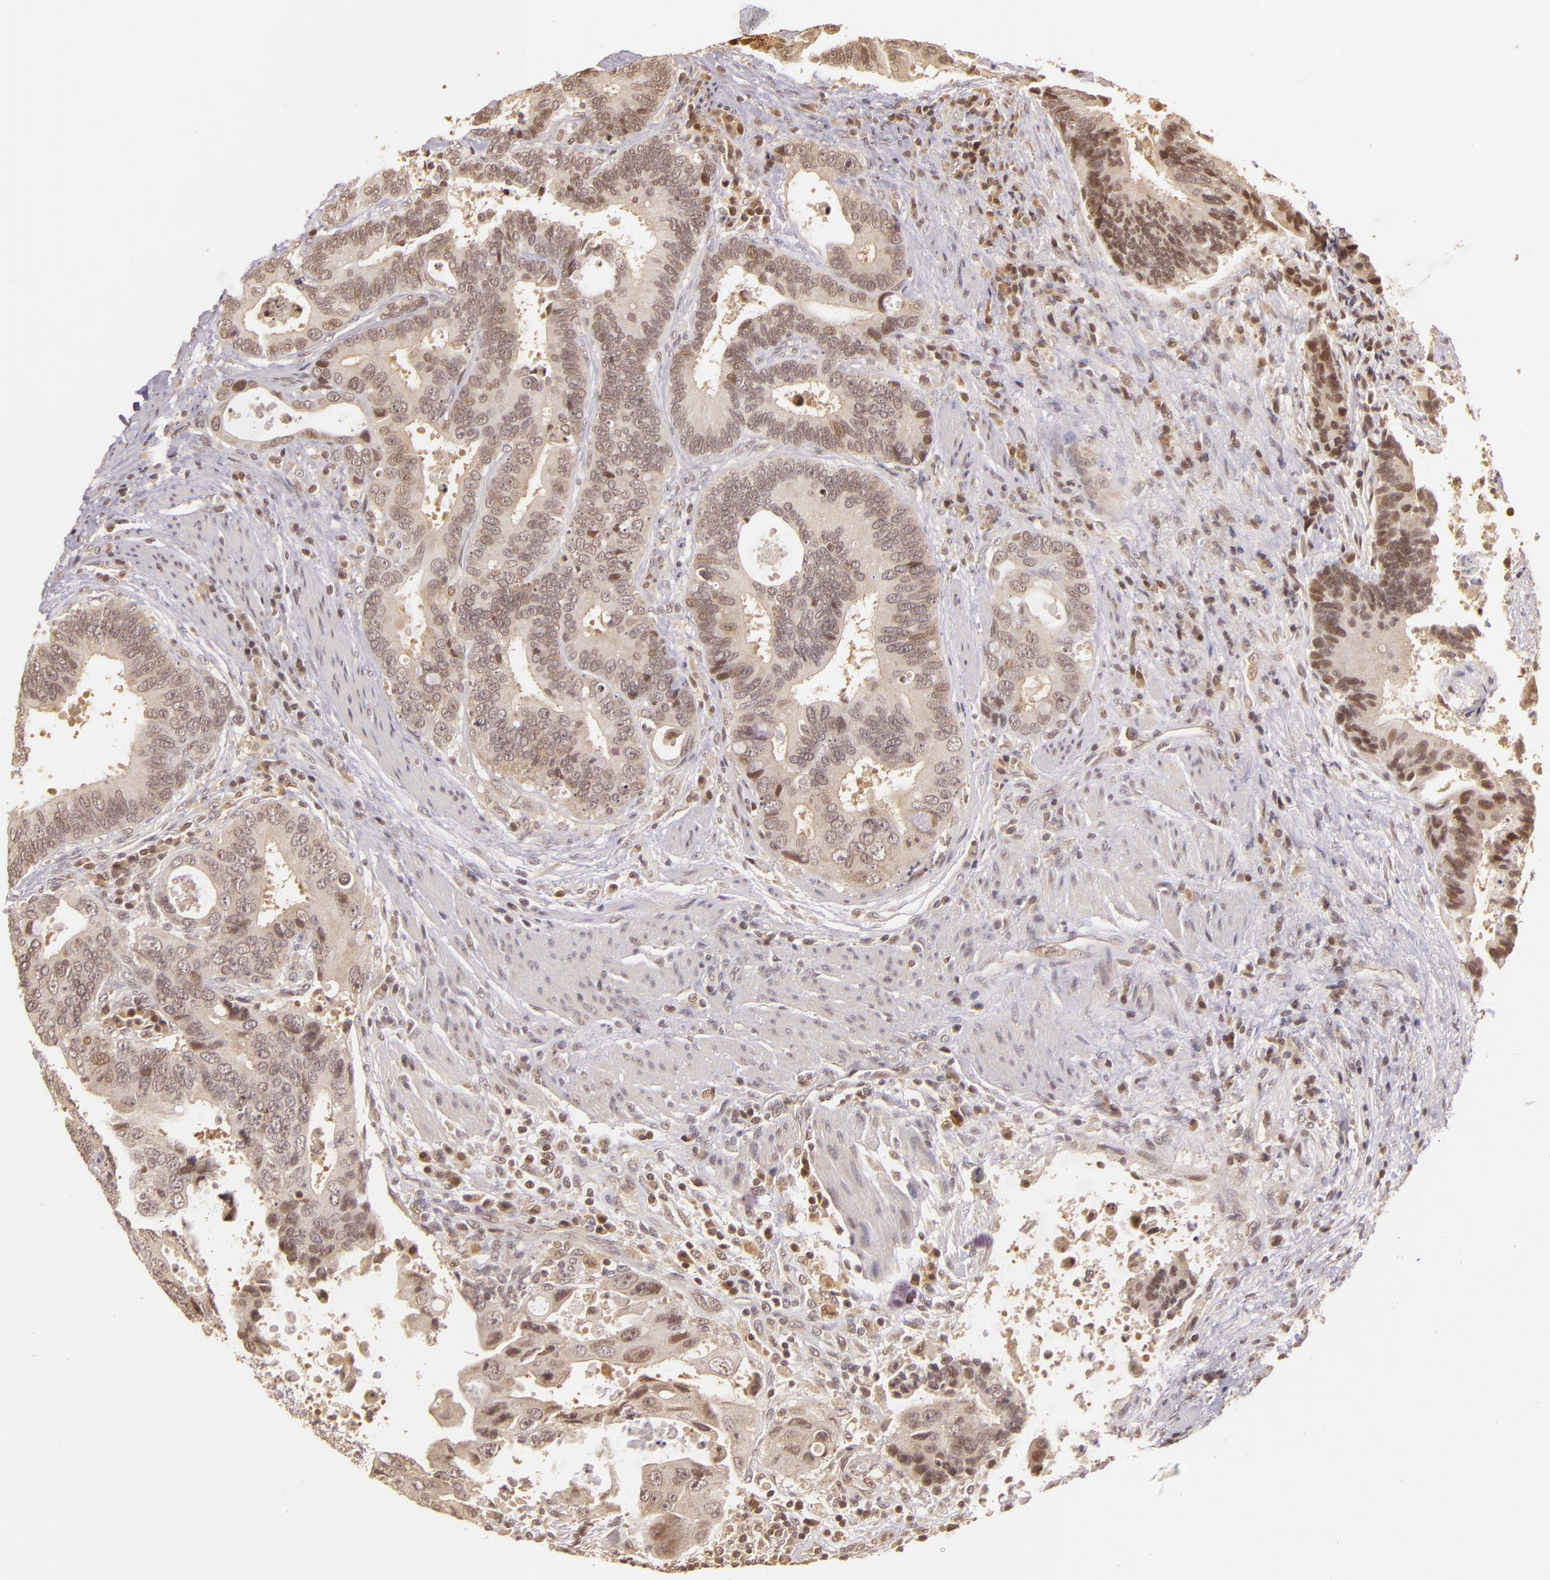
{"staining": {"intensity": "weak", "quantity": "25%-75%", "location": "cytoplasmic/membranous,nuclear"}, "tissue": "colorectal cancer", "cell_type": "Tumor cells", "image_type": "cancer", "snomed": [{"axis": "morphology", "description": "Adenocarcinoma, NOS"}, {"axis": "topography", "description": "Rectum"}], "caption": "Immunohistochemical staining of adenocarcinoma (colorectal) displays low levels of weak cytoplasmic/membranous and nuclear positivity in approximately 25%-75% of tumor cells.", "gene": "TXNRD2", "patient": {"sex": "female", "age": 67}}